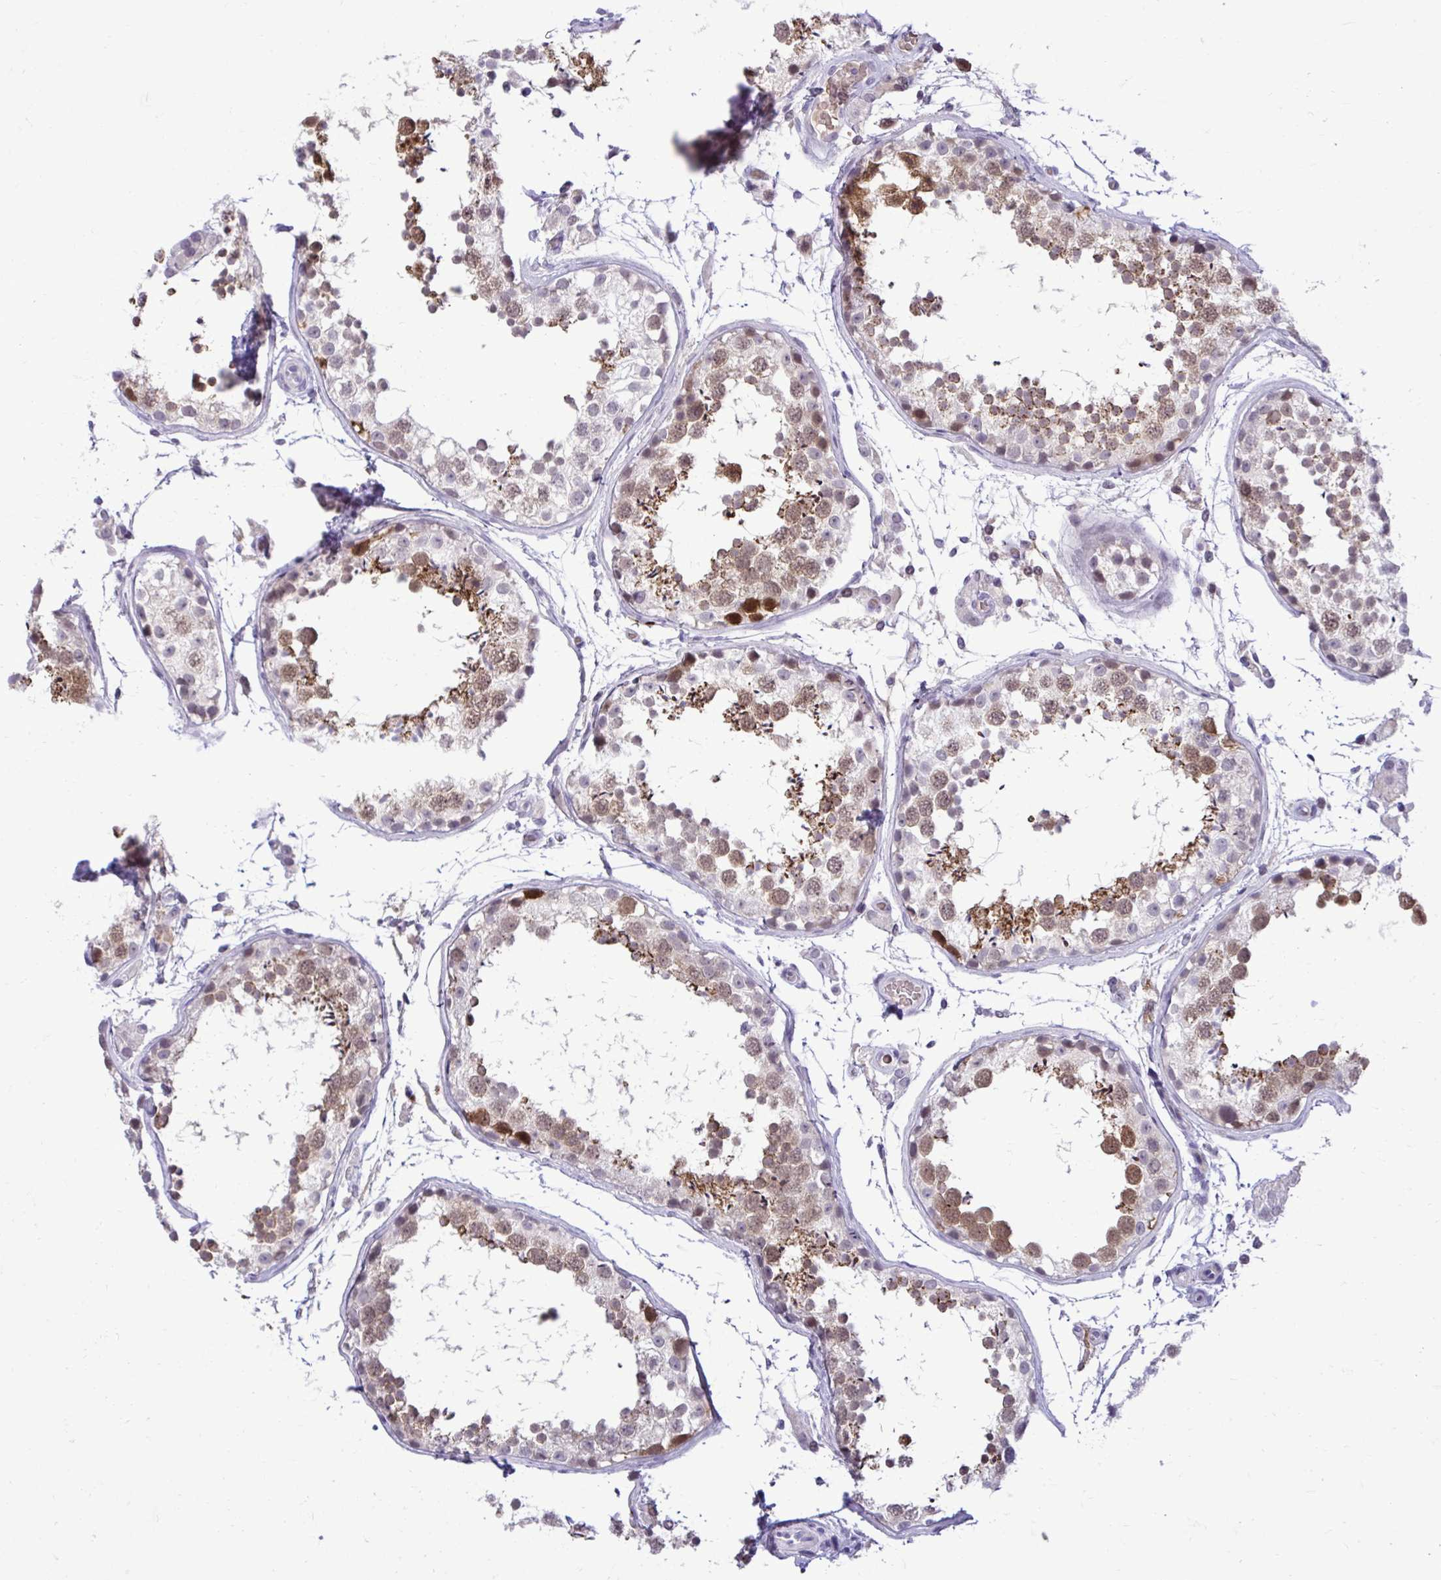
{"staining": {"intensity": "moderate", "quantity": "25%-75%", "location": "cytoplasmic/membranous,nuclear"}, "tissue": "testis", "cell_type": "Cells in seminiferous ducts", "image_type": "normal", "snomed": [{"axis": "morphology", "description": "Normal tissue, NOS"}, {"axis": "topography", "description": "Testis"}], "caption": "DAB immunohistochemical staining of benign human testis demonstrates moderate cytoplasmic/membranous,nuclear protein expression in about 25%-75% of cells in seminiferous ducts.", "gene": "CDC20", "patient": {"sex": "male", "age": 29}}